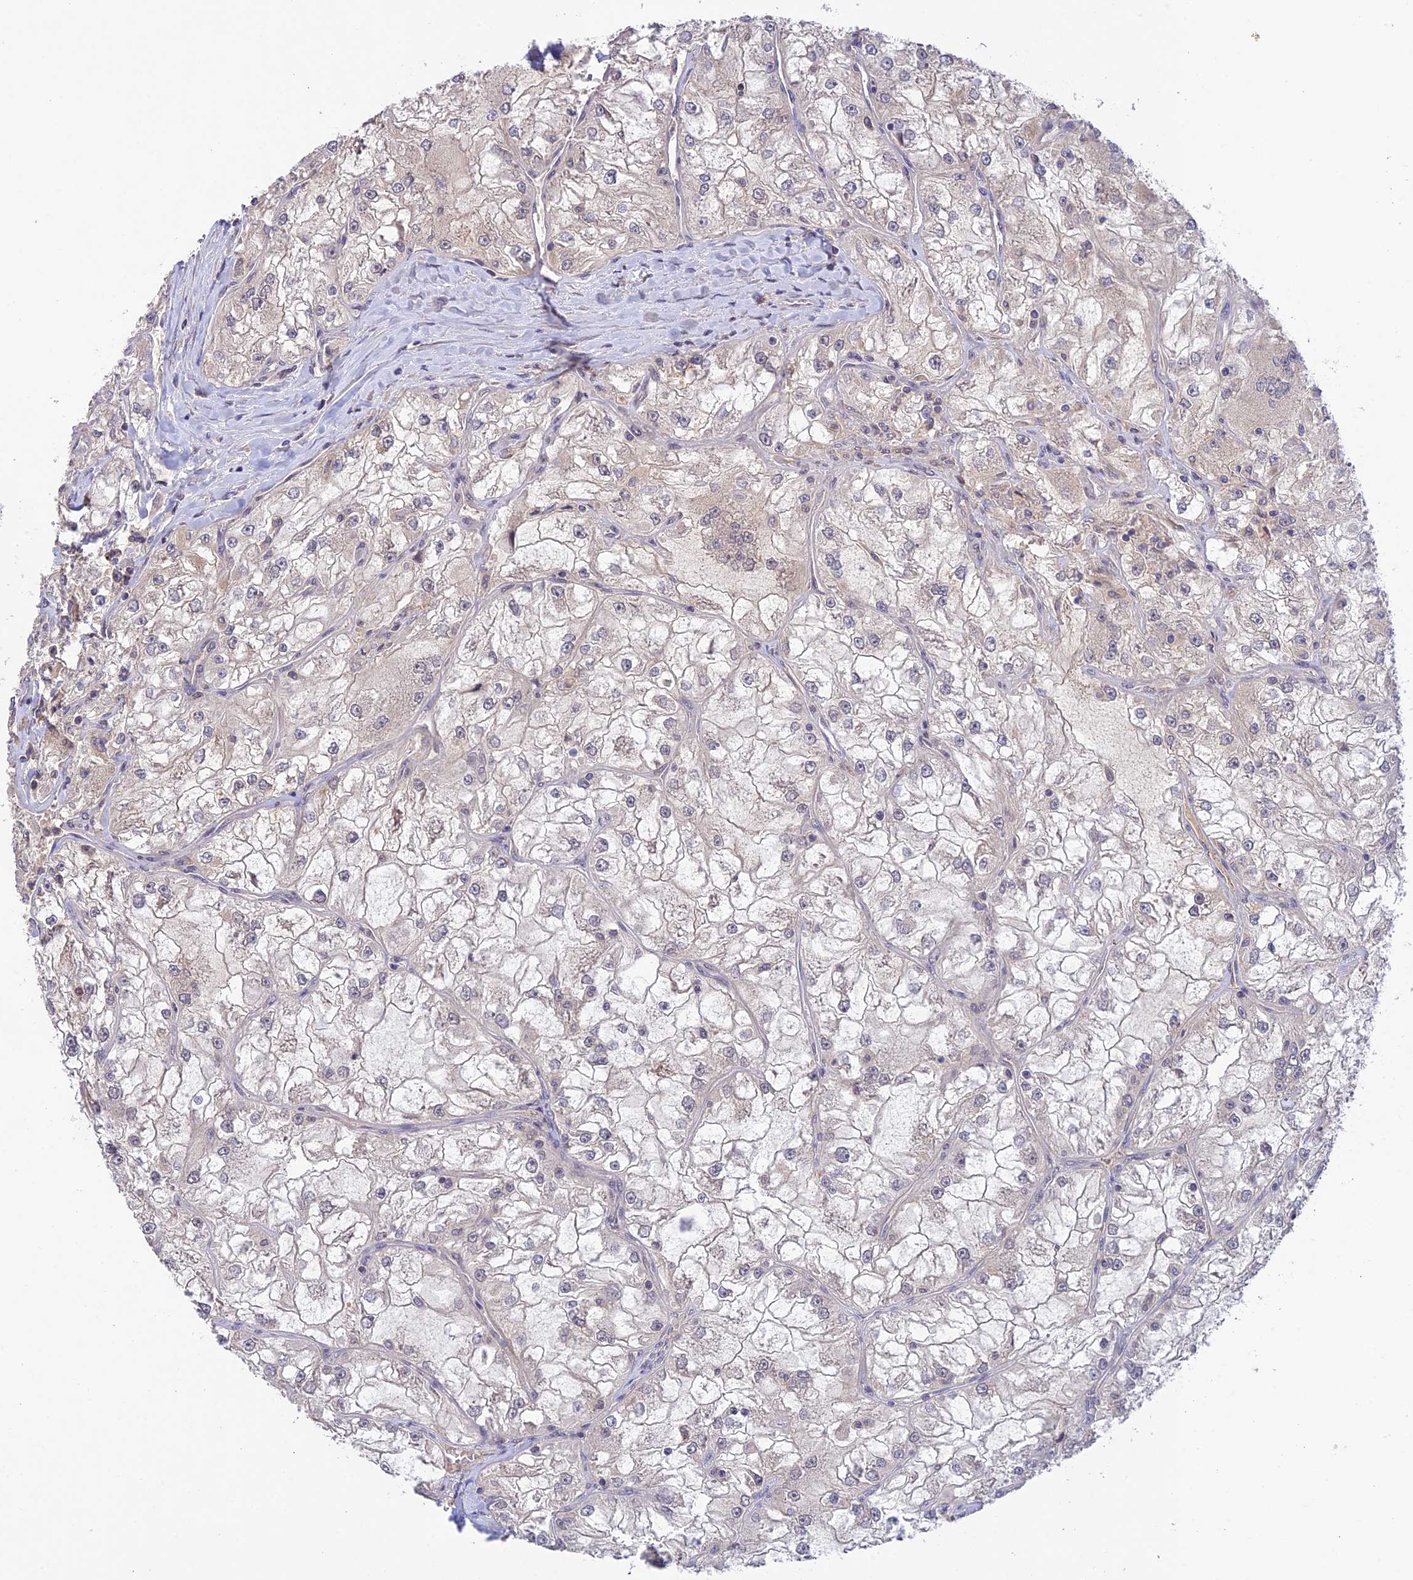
{"staining": {"intensity": "negative", "quantity": "none", "location": "none"}, "tissue": "renal cancer", "cell_type": "Tumor cells", "image_type": "cancer", "snomed": [{"axis": "morphology", "description": "Adenocarcinoma, NOS"}, {"axis": "topography", "description": "Kidney"}], "caption": "Renal adenocarcinoma stained for a protein using immunohistochemistry displays no expression tumor cells.", "gene": "ZNF436", "patient": {"sex": "female", "age": 72}}